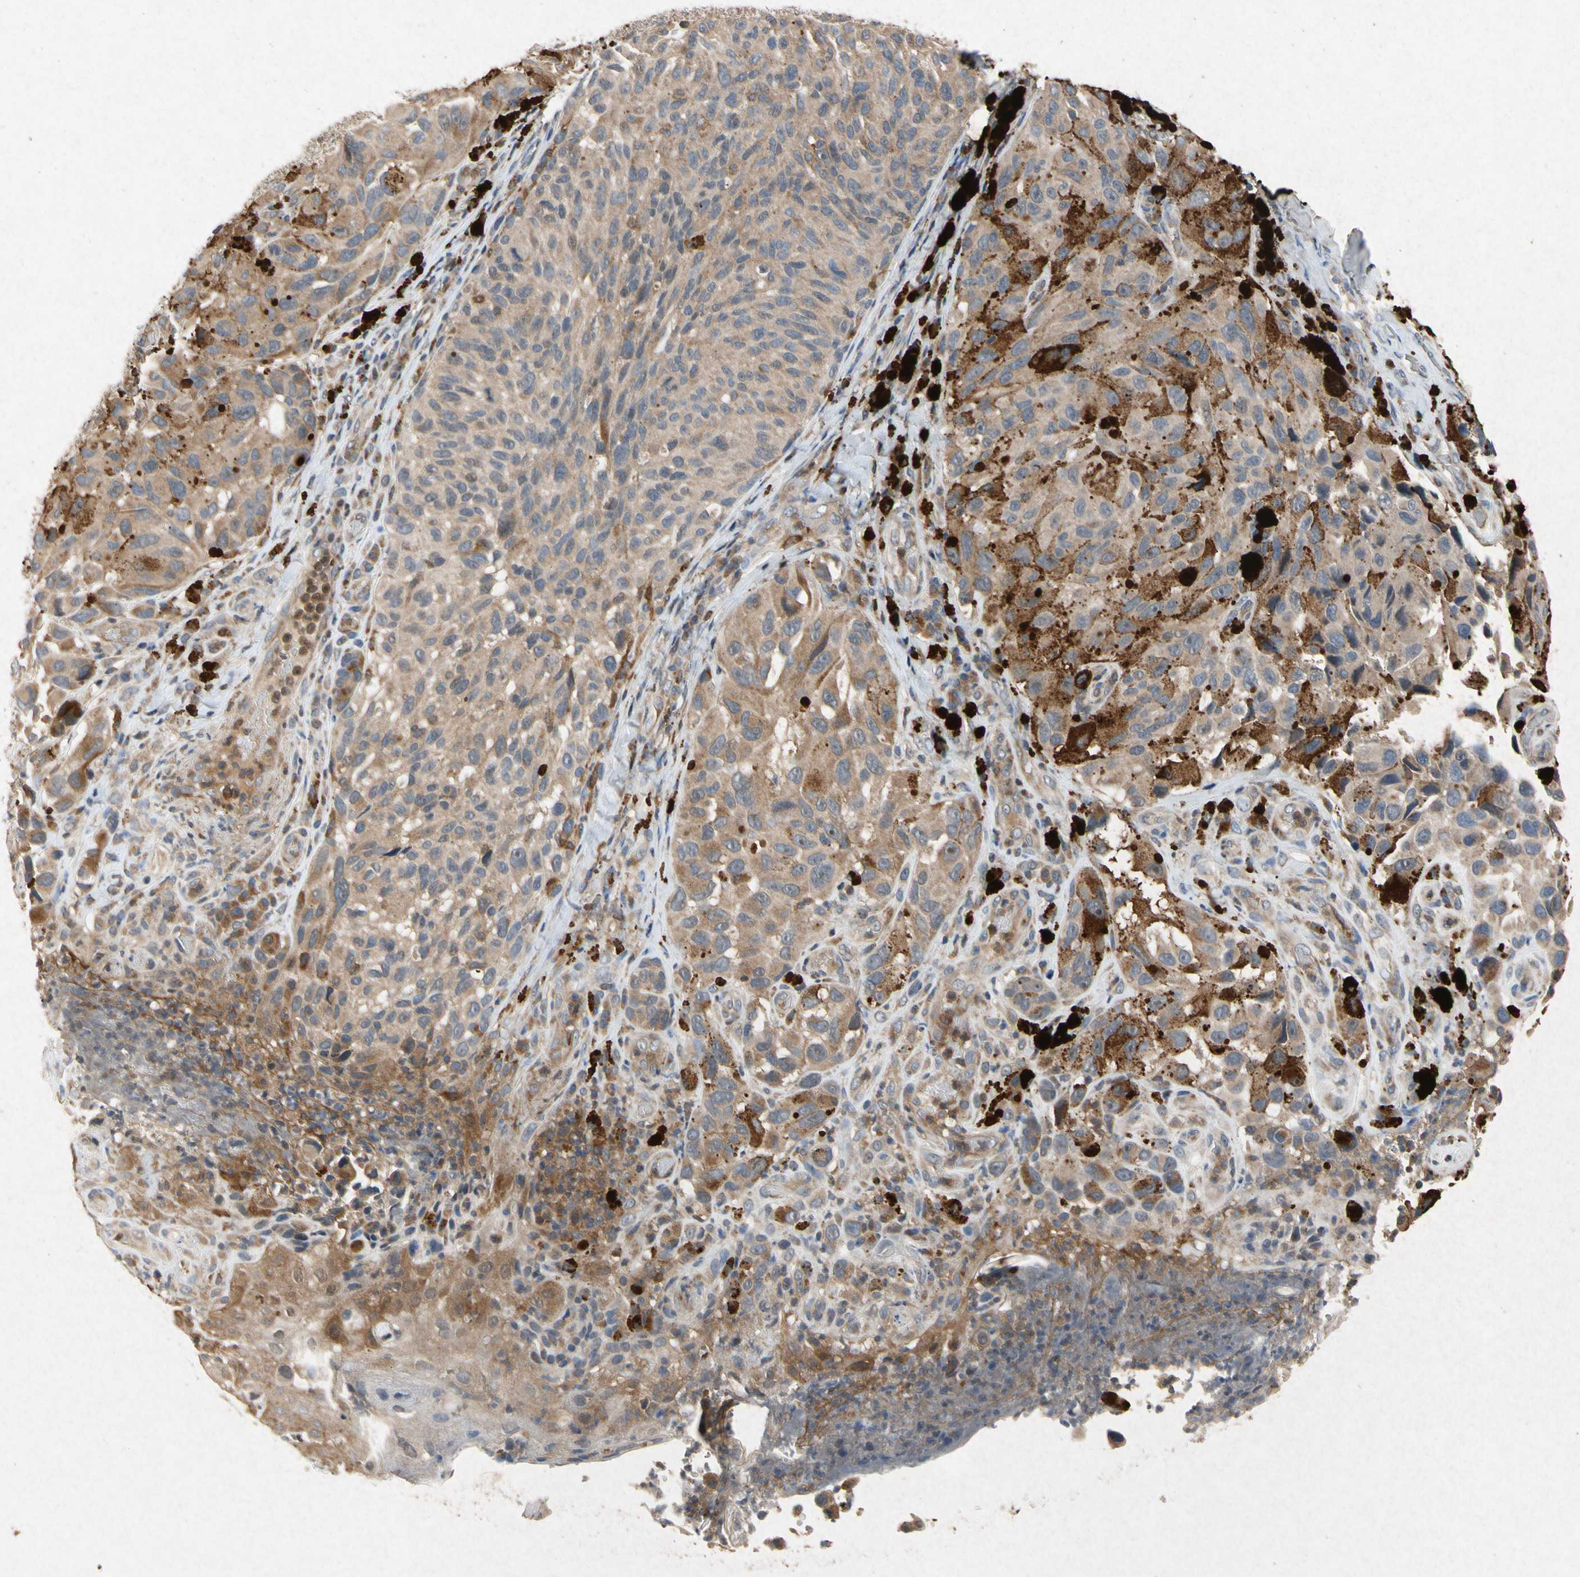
{"staining": {"intensity": "moderate", "quantity": ">75%", "location": "cytoplasmic/membranous"}, "tissue": "melanoma", "cell_type": "Tumor cells", "image_type": "cancer", "snomed": [{"axis": "morphology", "description": "Malignant melanoma, NOS"}, {"axis": "topography", "description": "Skin"}], "caption": "Malignant melanoma tissue shows moderate cytoplasmic/membranous staining in approximately >75% of tumor cells, visualized by immunohistochemistry. The protein of interest is shown in brown color, while the nuclei are stained blue.", "gene": "RPS6KA1", "patient": {"sex": "female", "age": 73}}